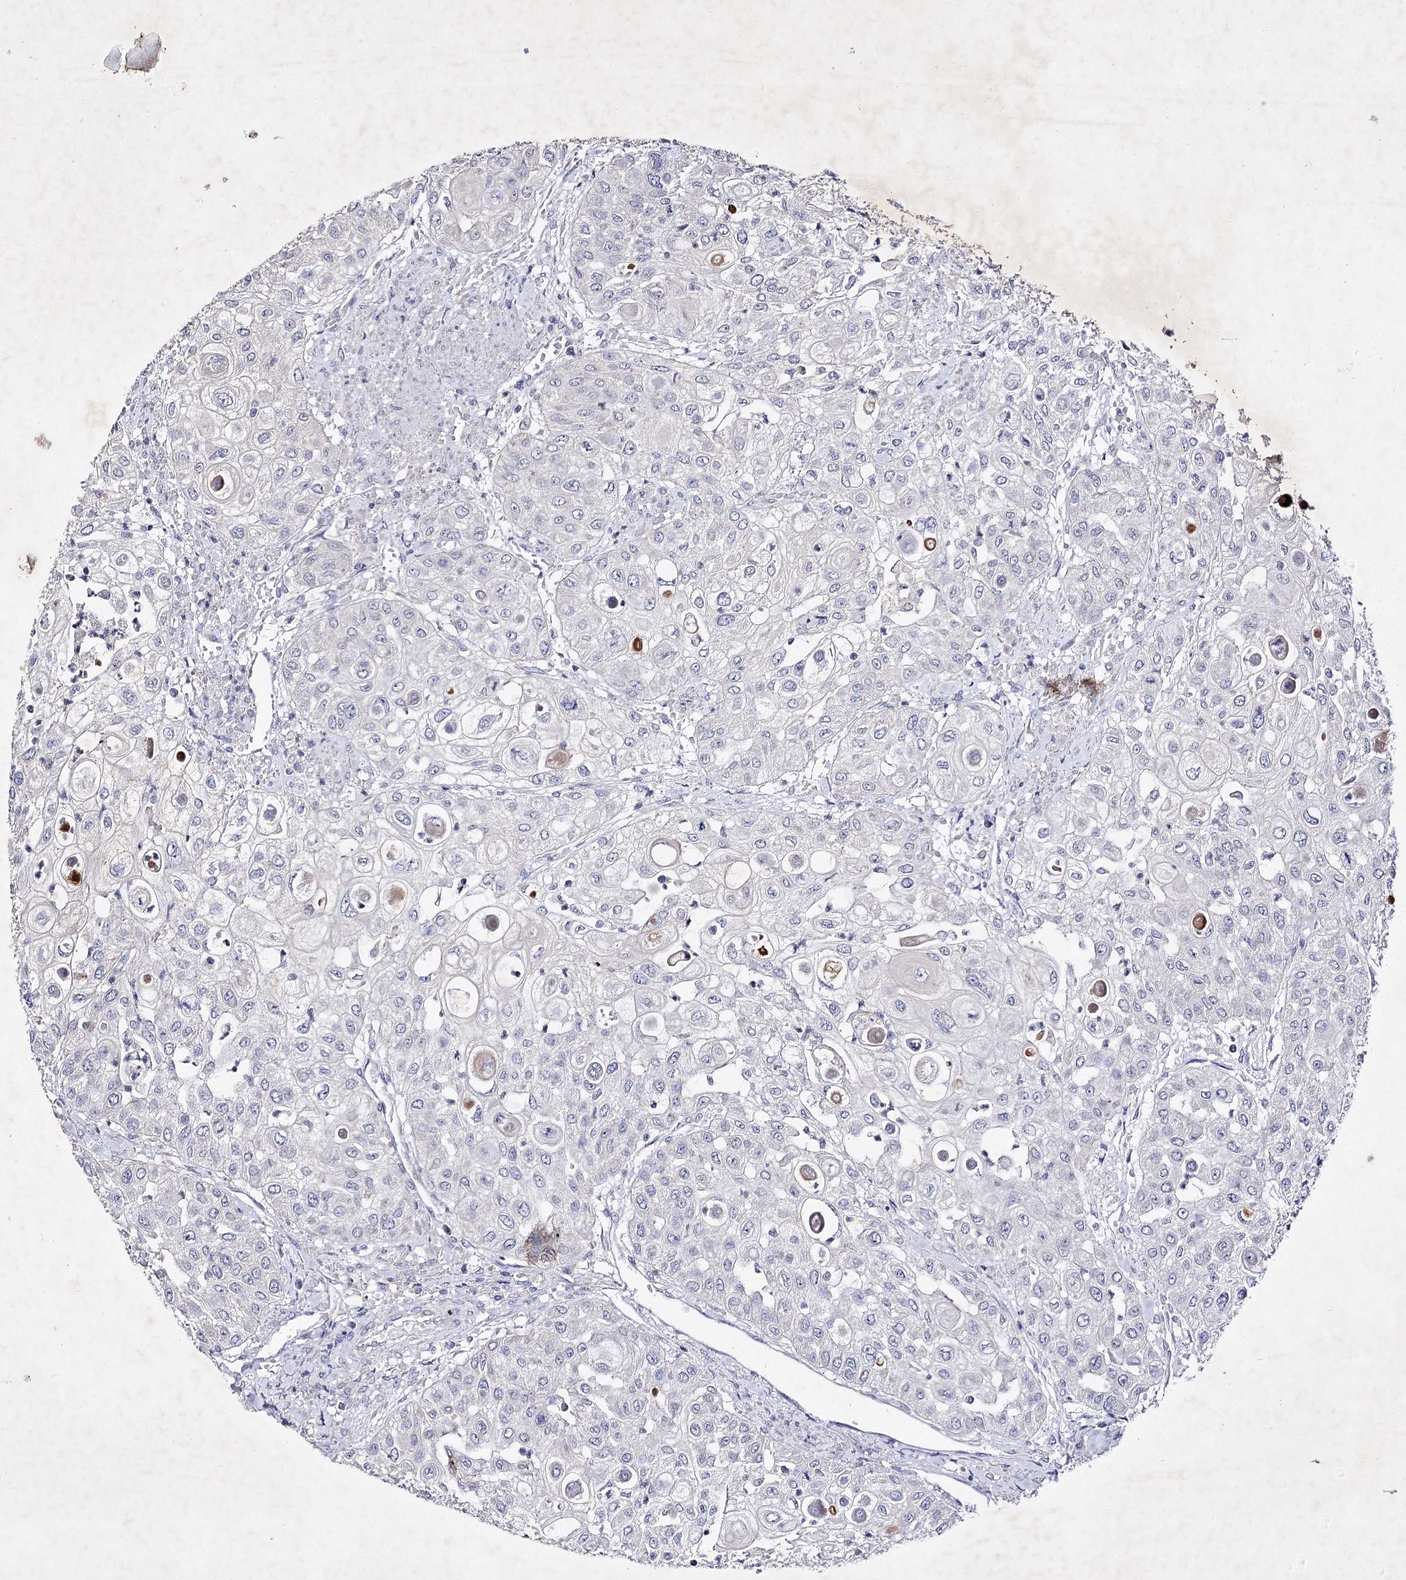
{"staining": {"intensity": "negative", "quantity": "none", "location": "none"}, "tissue": "urothelial cancer", "cell_type": "Tumor cells", "image_type": "cancer", "snomed": [{"axis": "morphology", "description": "Urothelial carcinoma, High grade"}, {"axis": "topography", "description": "Urinary bladder"}], "caption": "This micrograph is of high-grade urothelial carcinoma stained with immunohistochemistry to label a protein in brown with the nuclei are counter-stained blue. There is no expression in tumor cells.", "gene": "COX15", "patient": {"sex": "female", "age": 79}}